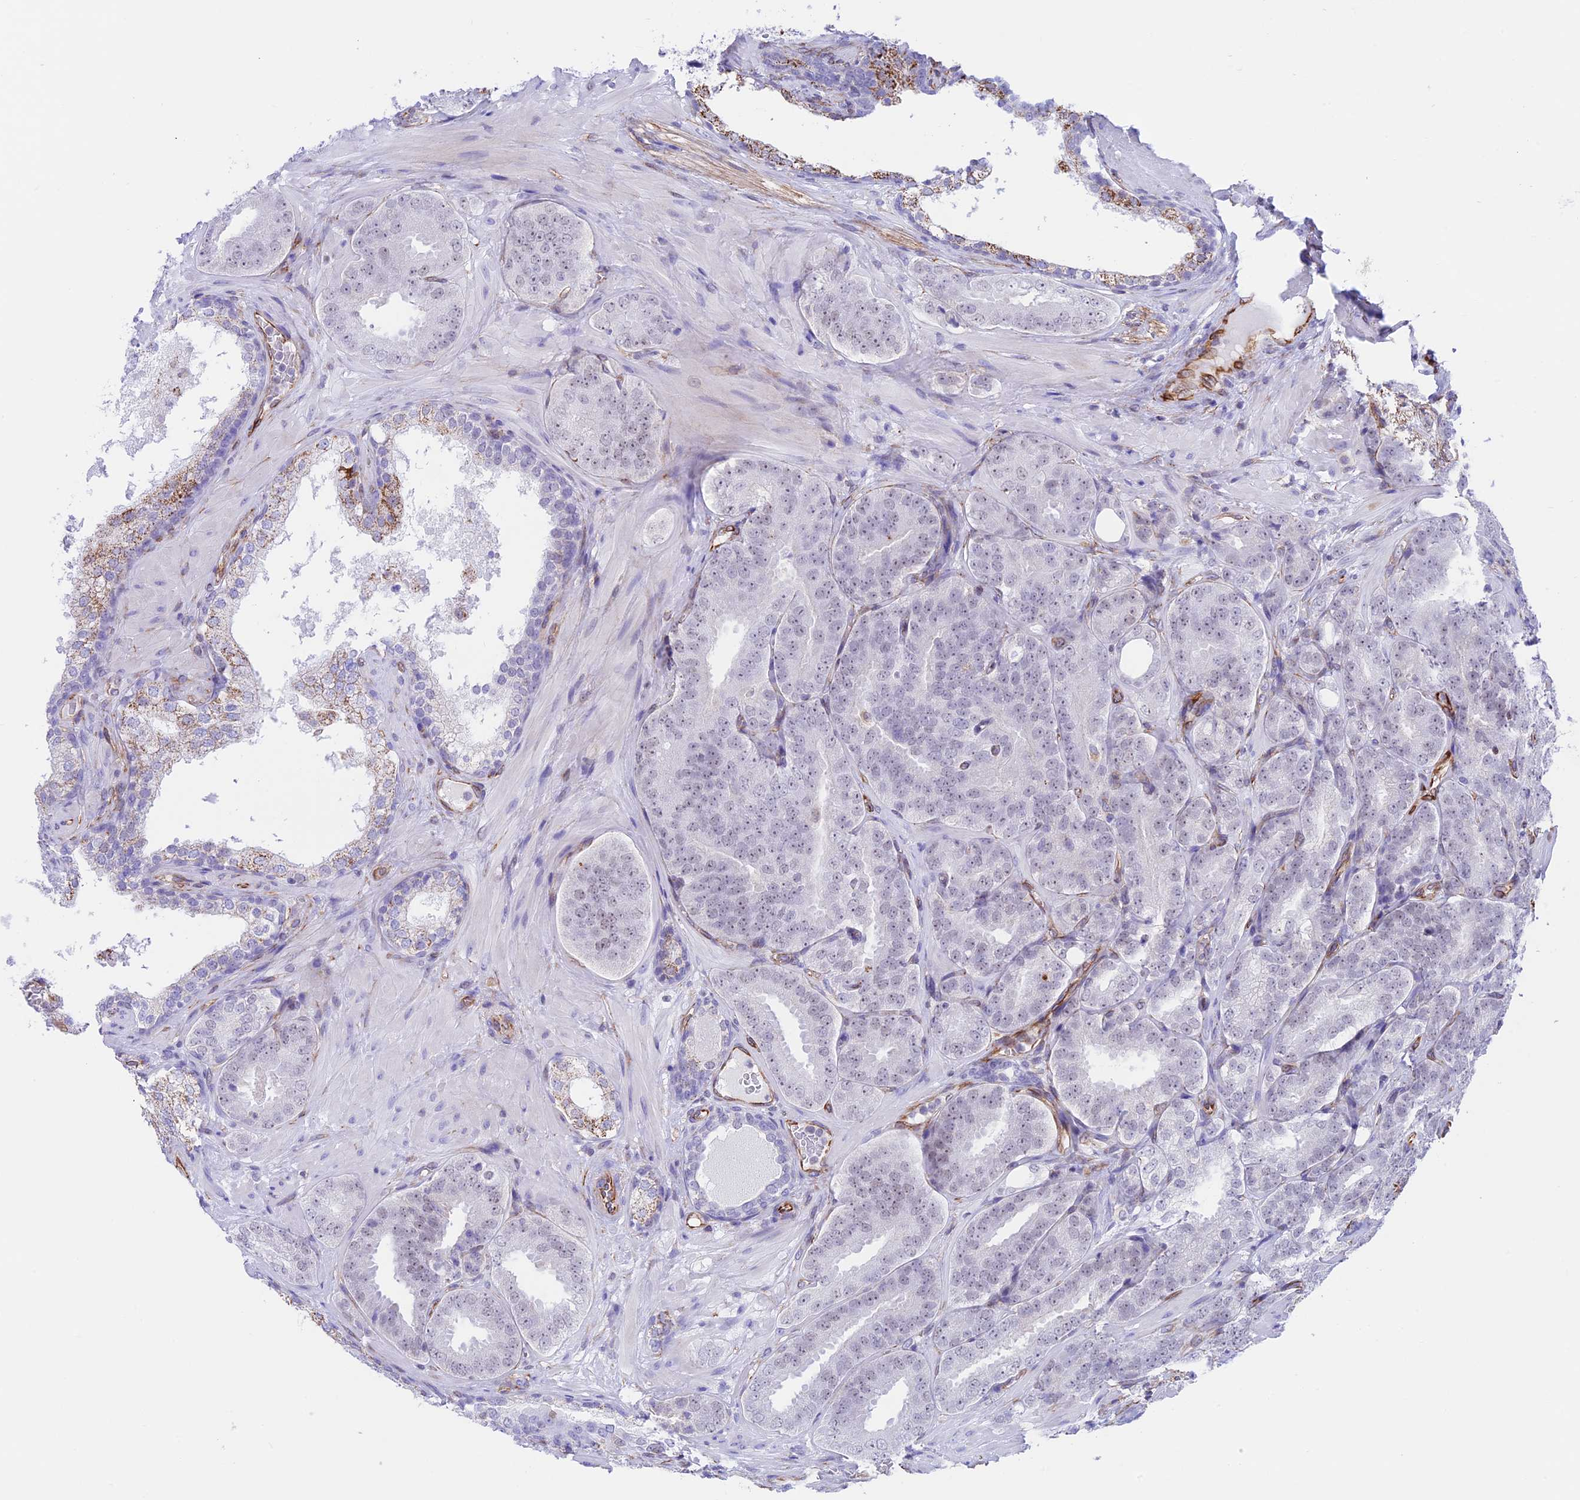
{"staining": {"intensity": "weak", "quantity": "<25%", "location": "nuclear"}, "tissue": "prostate cancer", "cell_type": "Tumor cells", "image_type": "cancer", "snomed": [{"axis": "morphology", "description": "Adenocarcinoma, High grade"}, {"axis": "topography", "description": "Prostate"}], "caption": "Immunohistochemistry of prostate cancer displays no expression in tumor cells. (Stains: DAB IHC with hematoxylin counter stain, Microscopy: brightfield microscopy at high magnification).", "gene": "ZNF652", "patient": {"sex": "male", "age": 63}}